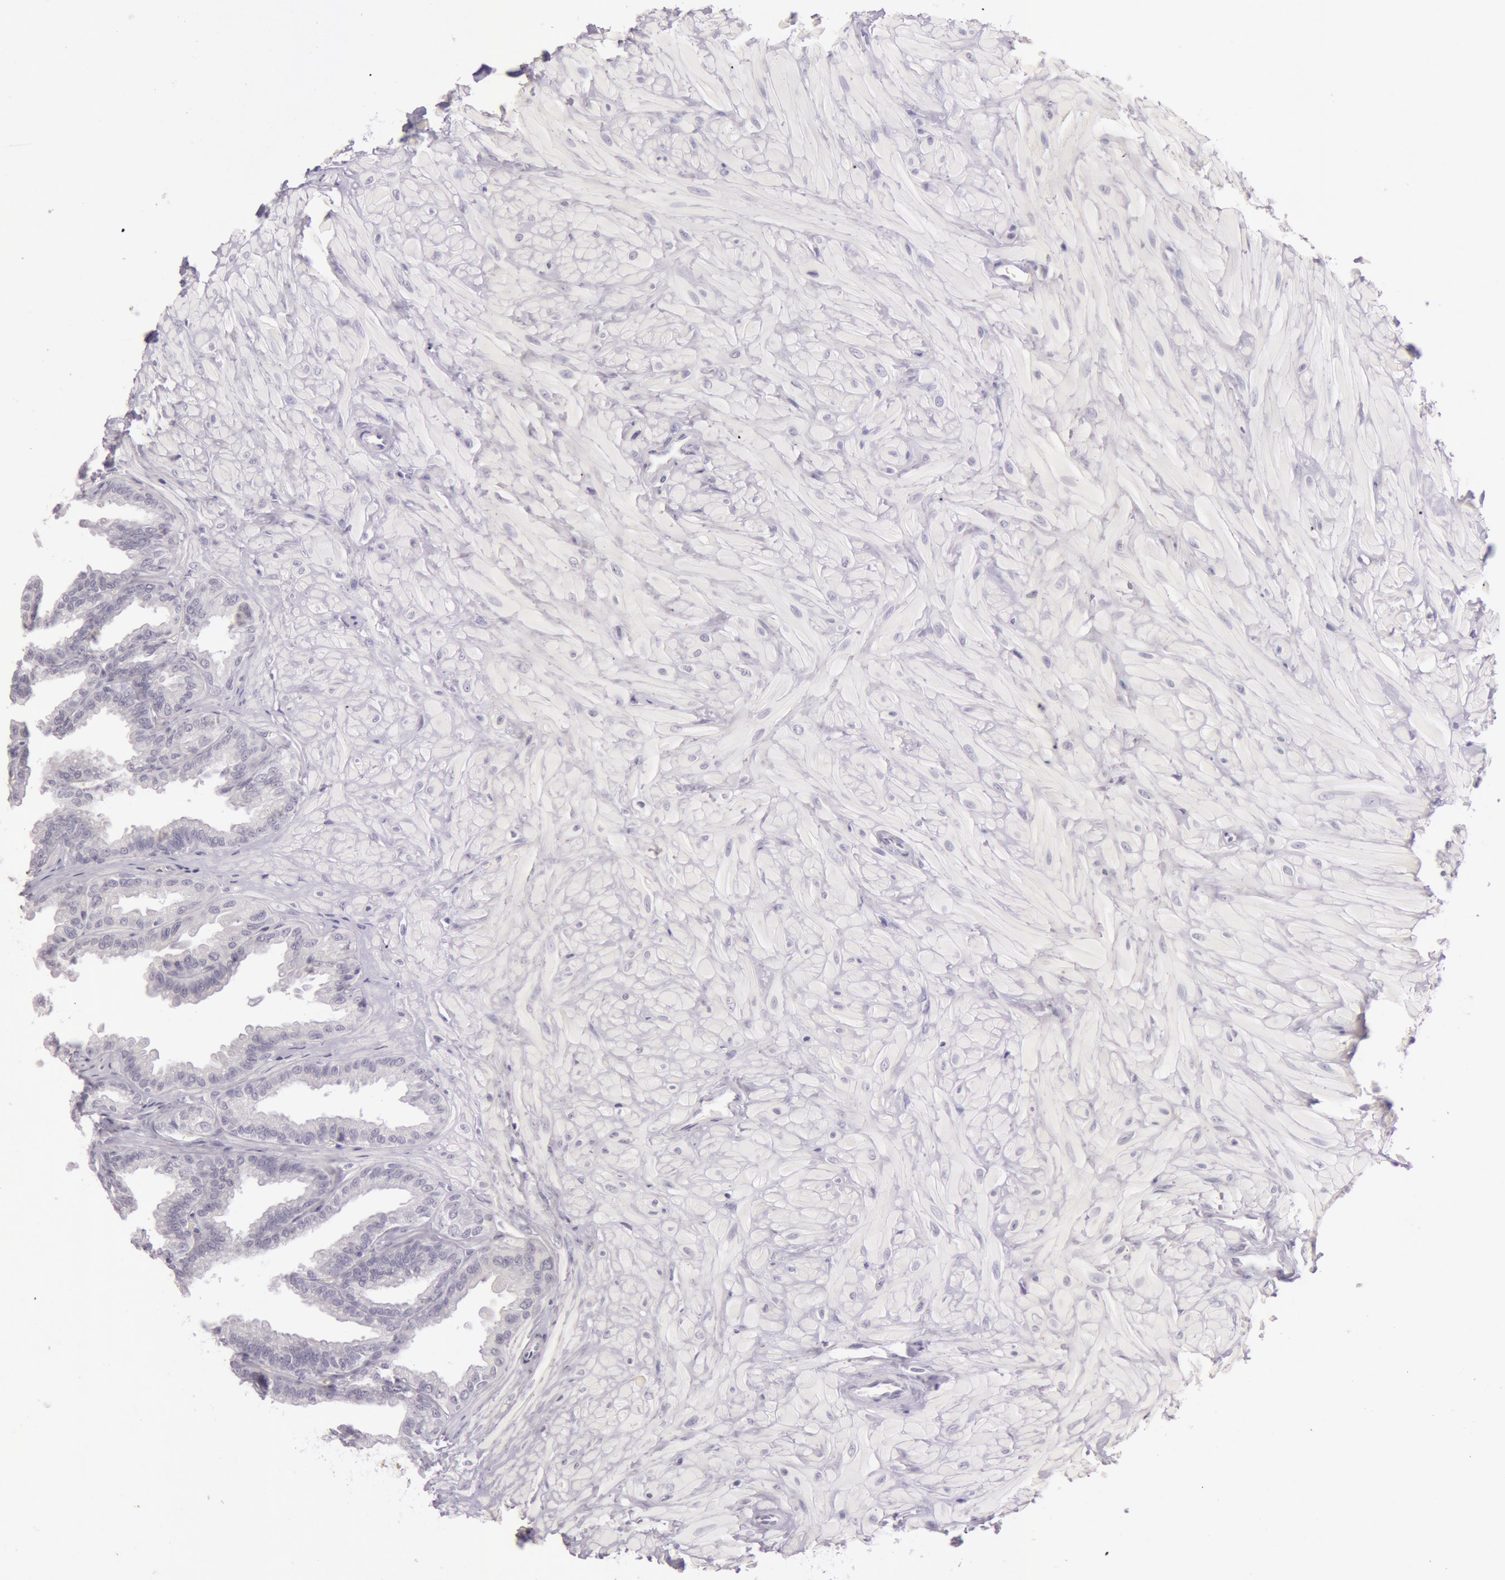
{"staining": {"intensity": "negative", "quantity": "none", "location": "none"}, "tissue": "seminal vesicle", "cell_type": "Glandular cells", "image_type": "normal", "snomed": [{"axis": "morphology", "description": "Normal tissue, NOS"}, {"axis": "topography", "description": "Seminal veicle"}], "caption": "The histopathology image exhibits no staining of glandular cells in benign seminal vesicle. The staining is performed using DAB (3,3'-diaminobenzidine) brown chromogen with nuclei counter-stained in using hematoxylin.", "gene": "RBMY1A1", "patient": {"sex": "male", "age": 26}}